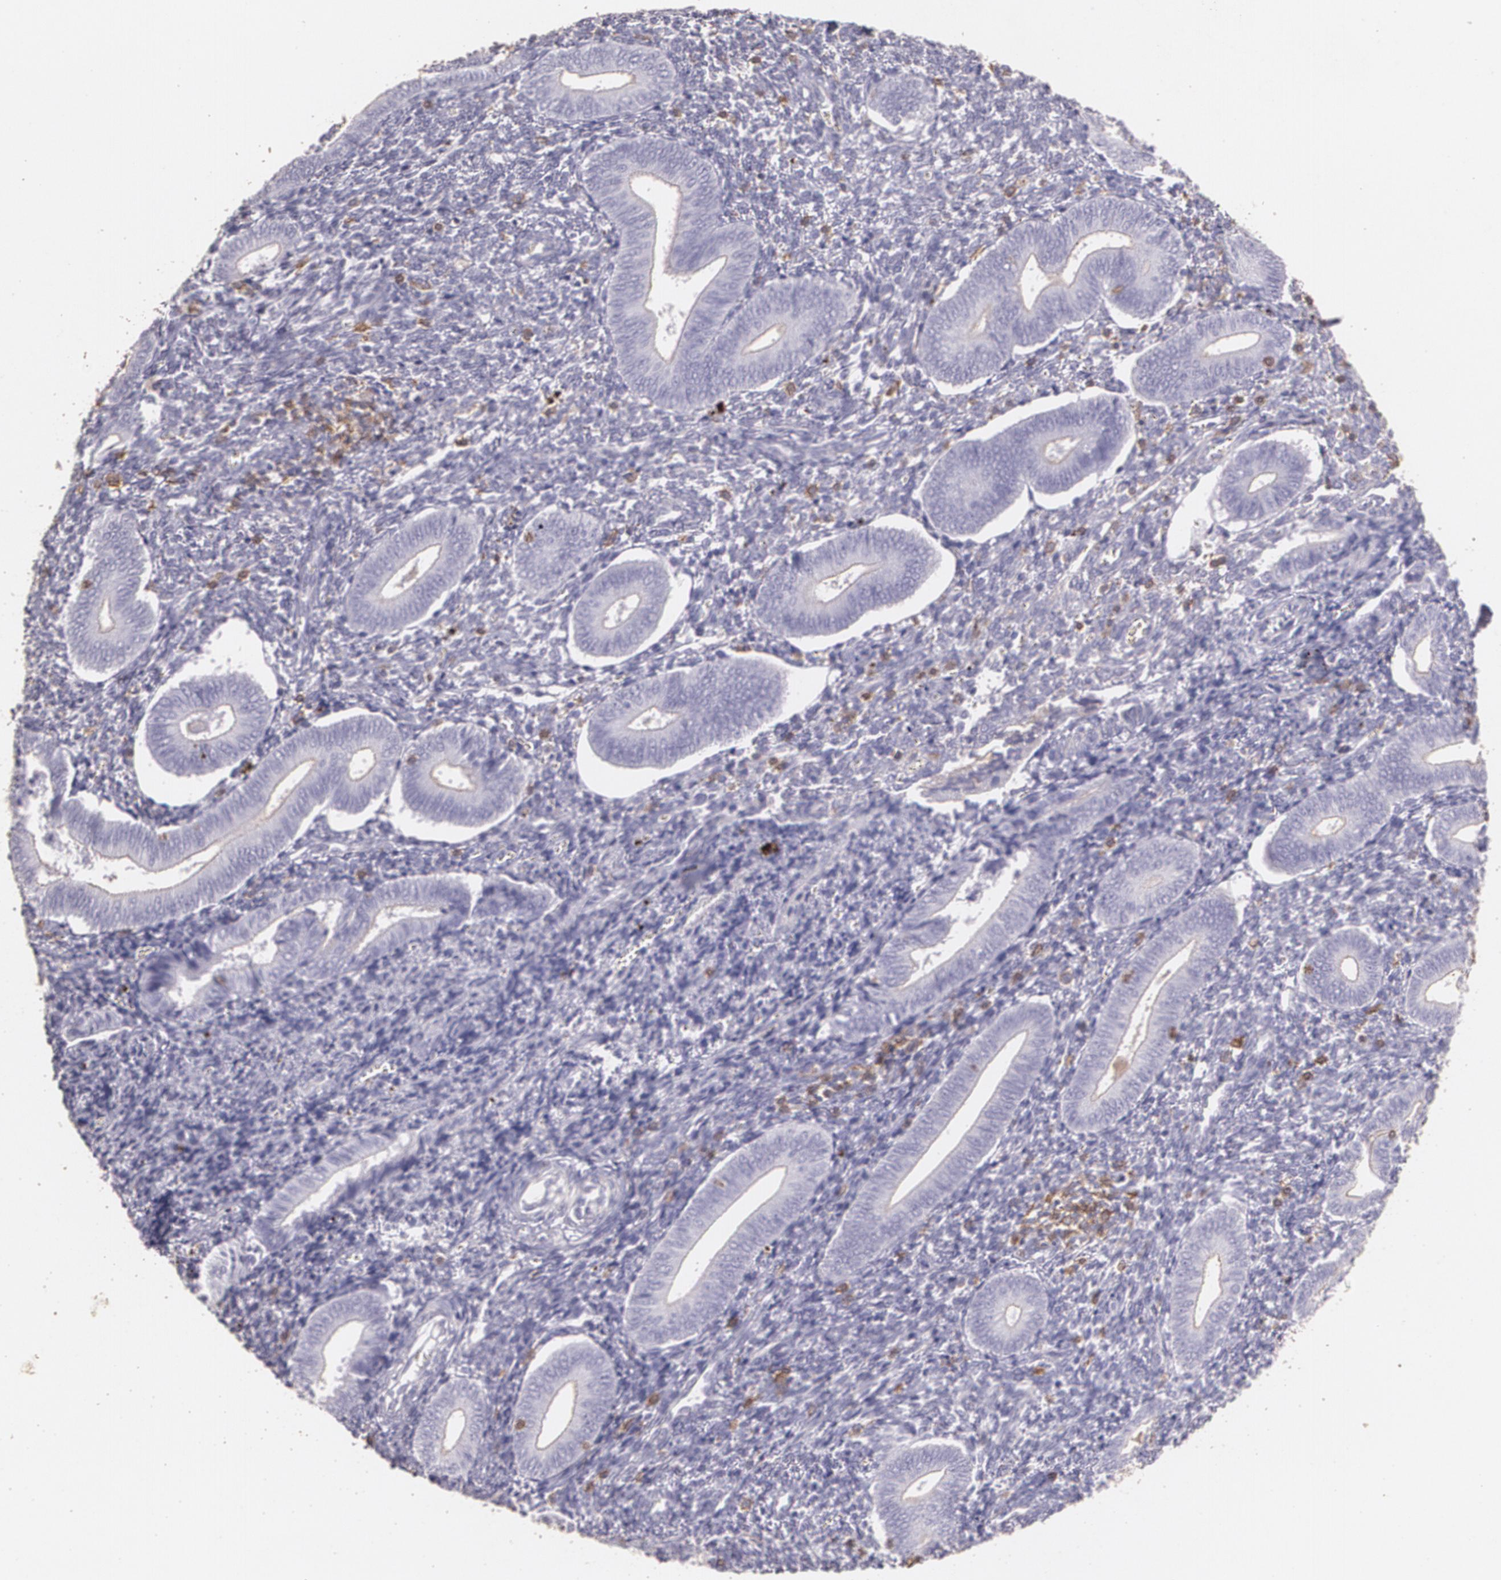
{"staining": {"intensity": "weak", "quantity": "<25%", "location": "cytoplasmic/membranous"}, "tissue": "endometrium", "cell_type": "Cells in endometrial stroma", "image_type": "normal", "snomed": [{"axis": "morphology", "description": "Normal tissue, NOS"}, {"axis": "topography", "description": "Uterus"}, {"axis": "topography", "description": "Endometrium"}], "caption": "Immunohistochemistry of benign endometrium shows no positivity in cells in endometrial stroma. (DAB (3,3'-diaminobenzidine) immunohistochemistry (IHC), high magnification).", "gene": "TGFBR1", "patient": {"sex": "female", "age": 33}}